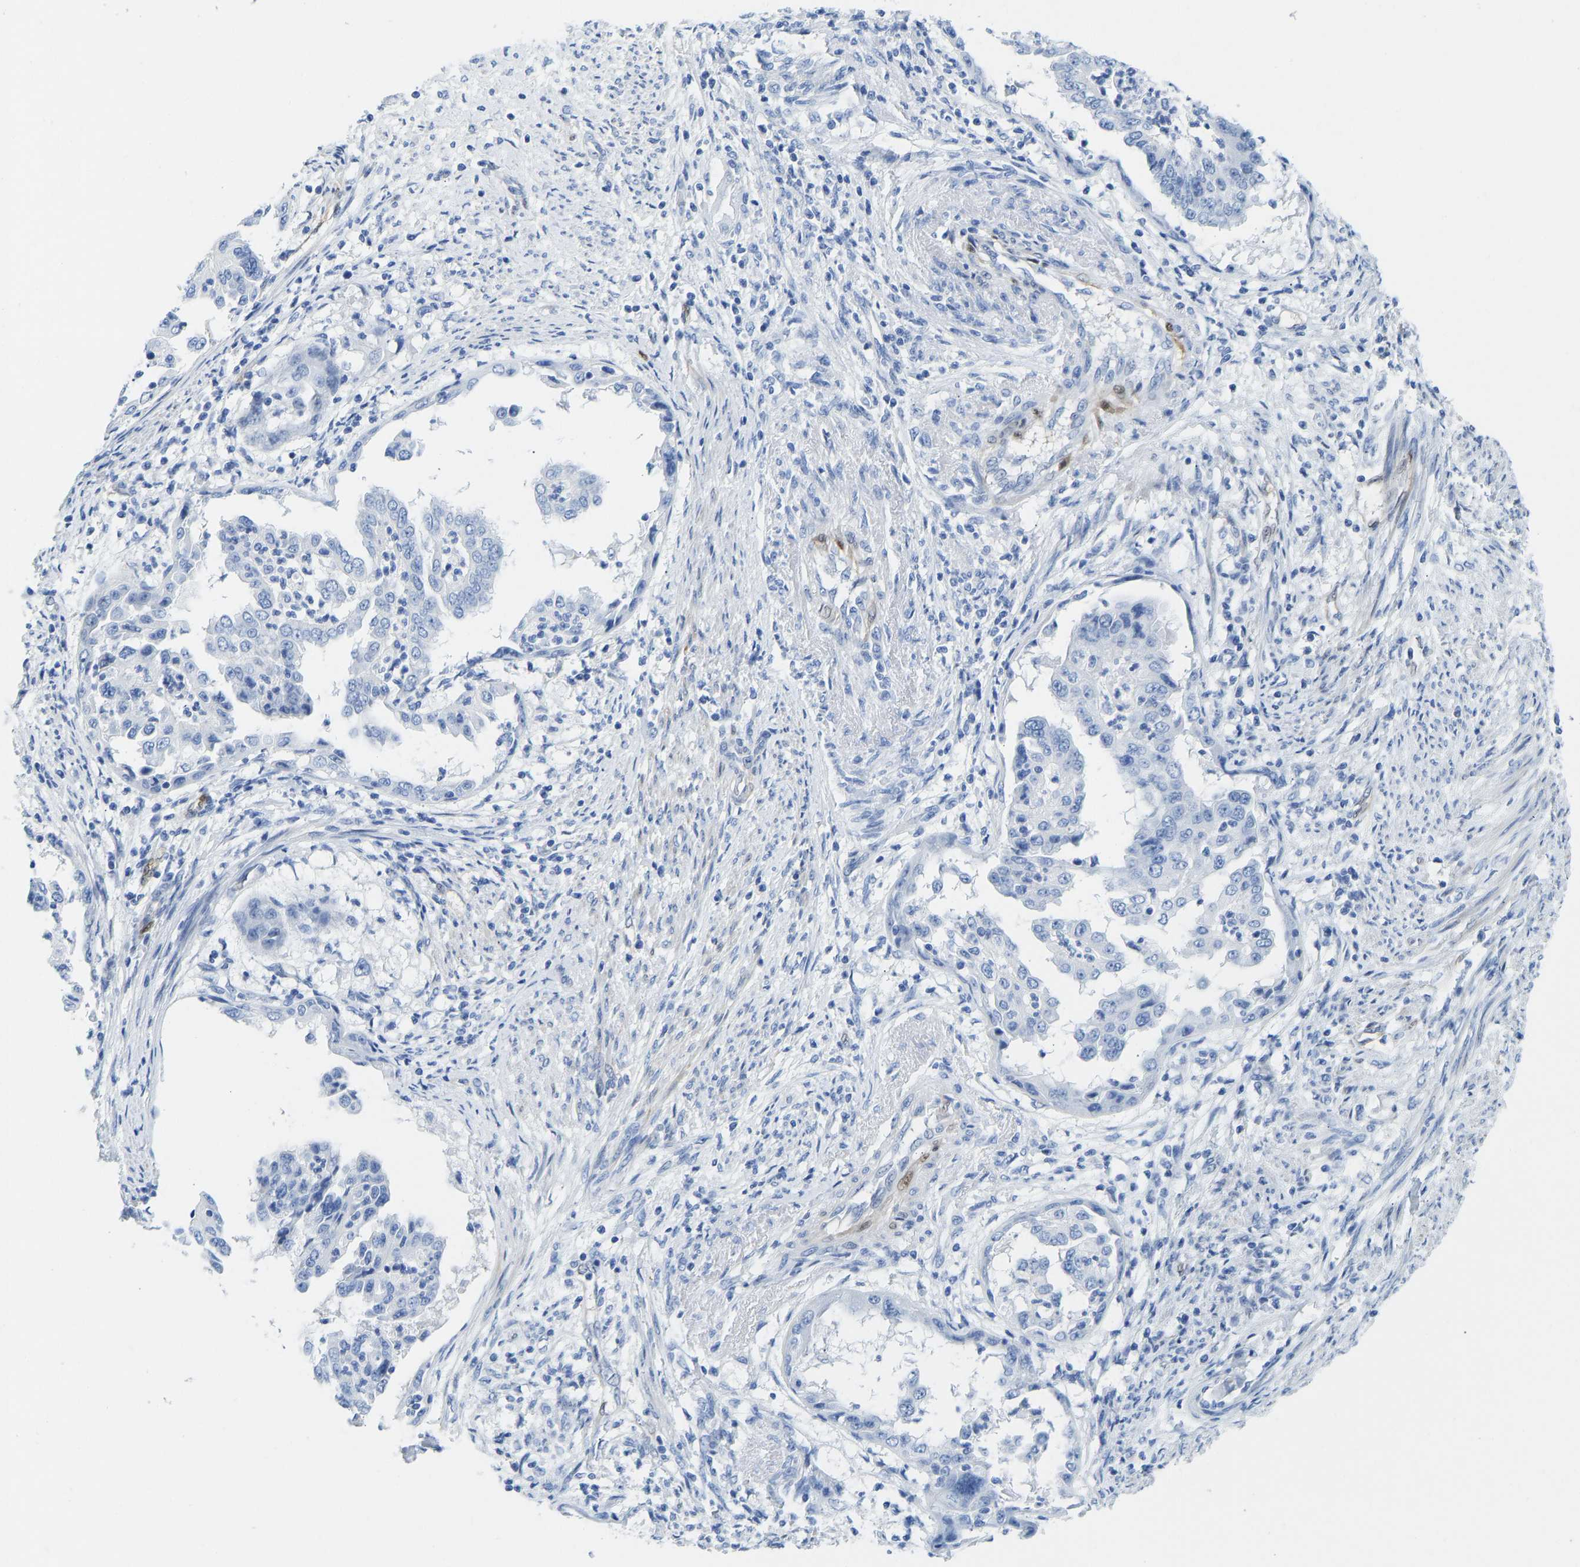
{"staining": {"intensity": "negative", "quantity": "none", "location": "none"}, "tissue": "endometrial cancer", "cell_type": "Tumor cells", "image_type": "cancer", "snomed": [{"axis": "morphology", "description": "Adenocarcinoma, NOS"}, {"axis": "topography", "description": "Endometrium"}], "caption": "A photomicrograph of human endometrial cancer (adenocarcinoma) is negative for staining in tumor cells. (Stains: DAB (3,3'-diaminobenzidine) IHC with hematoxylin counter stain, Microscopy: brightfield microscopy at high magnification).", "gene": "NKAIN3", "patient": {"sex": "female", "age": 85}}